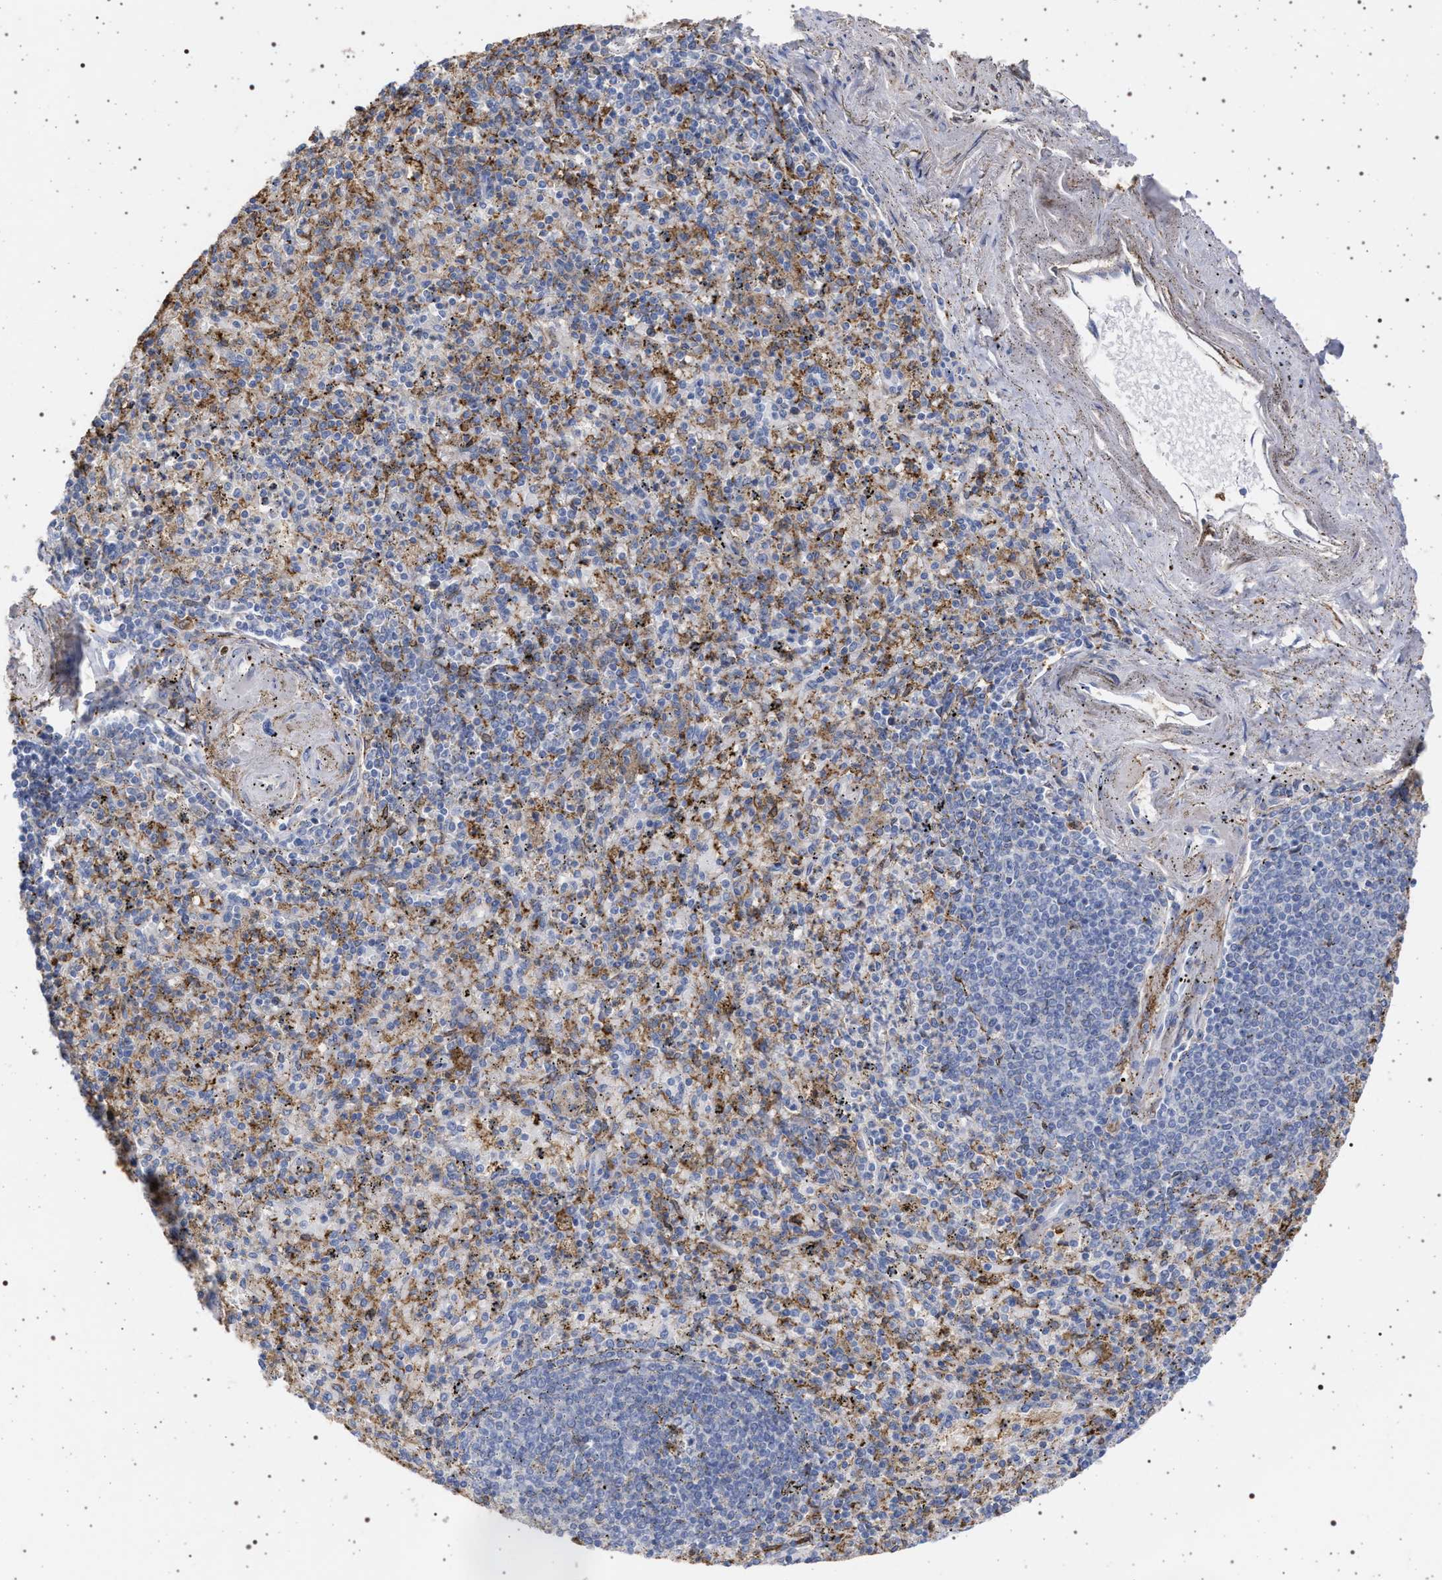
{"staining": {"intensity": "moderate", "quantity": "<25%", "location": "cytoplasmic/membranous"}, "tissue": "spleen", "cell_type": "Cells in red pulp", "image_type": "normal", "snomed": [{"axis": "morphology", "description": "Normal tissue, NOS"}, {"axis": "topography", "description": "Spleen"}], "caption": "High-magnification brightfield microscopy of unremarkable spleen stained with DAB (brown) and counterstained with hematoxylin (blue). cells in red pulp exhibit moderate cytoplasmic/membranous expression is seen in about<25% of cells. (IHC, brightfield microscopy, high magnification).", "gene": "PLG", "patient": {"sex": "male", "age": 72}}